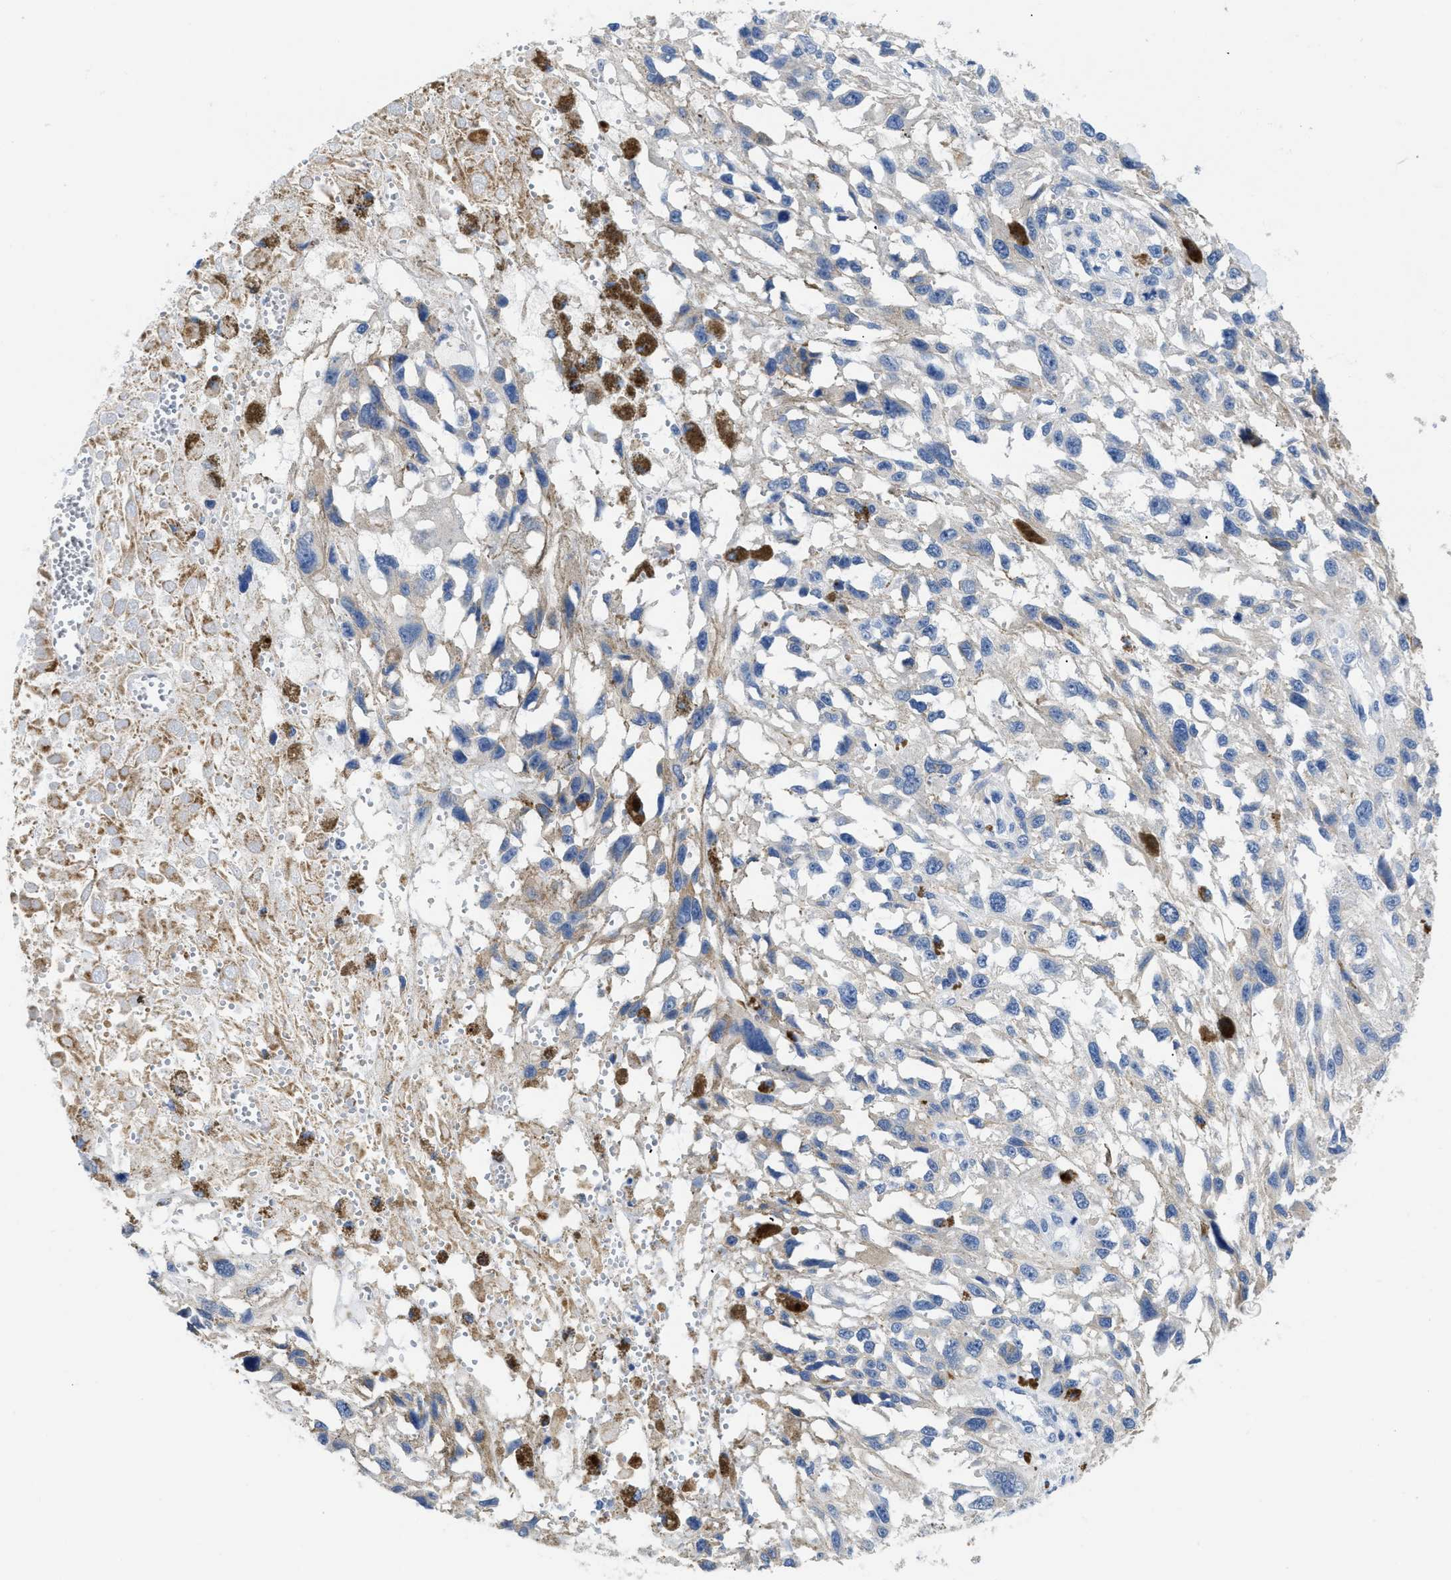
{"staining": {"intensity": "negative", "quantity": "none", "location": "none"}, "tissue": "melanoma", "cell_type": "Tumor cells", "image_type": "cancer", "snomed": [{"axis": "morphology", "description": "Malignant melanoma, Metastatic site"}, {"axis": "topography", "description": "Lymph node"}], "caption": "High magnification brightfield microscopy of melanoma stained with DAB (brown) and counterstained with hematoxylin (blue): tumor cells show no significant staining.", "gene": "APOBEC2", "patient": {"sex": "male", "age": 59}}